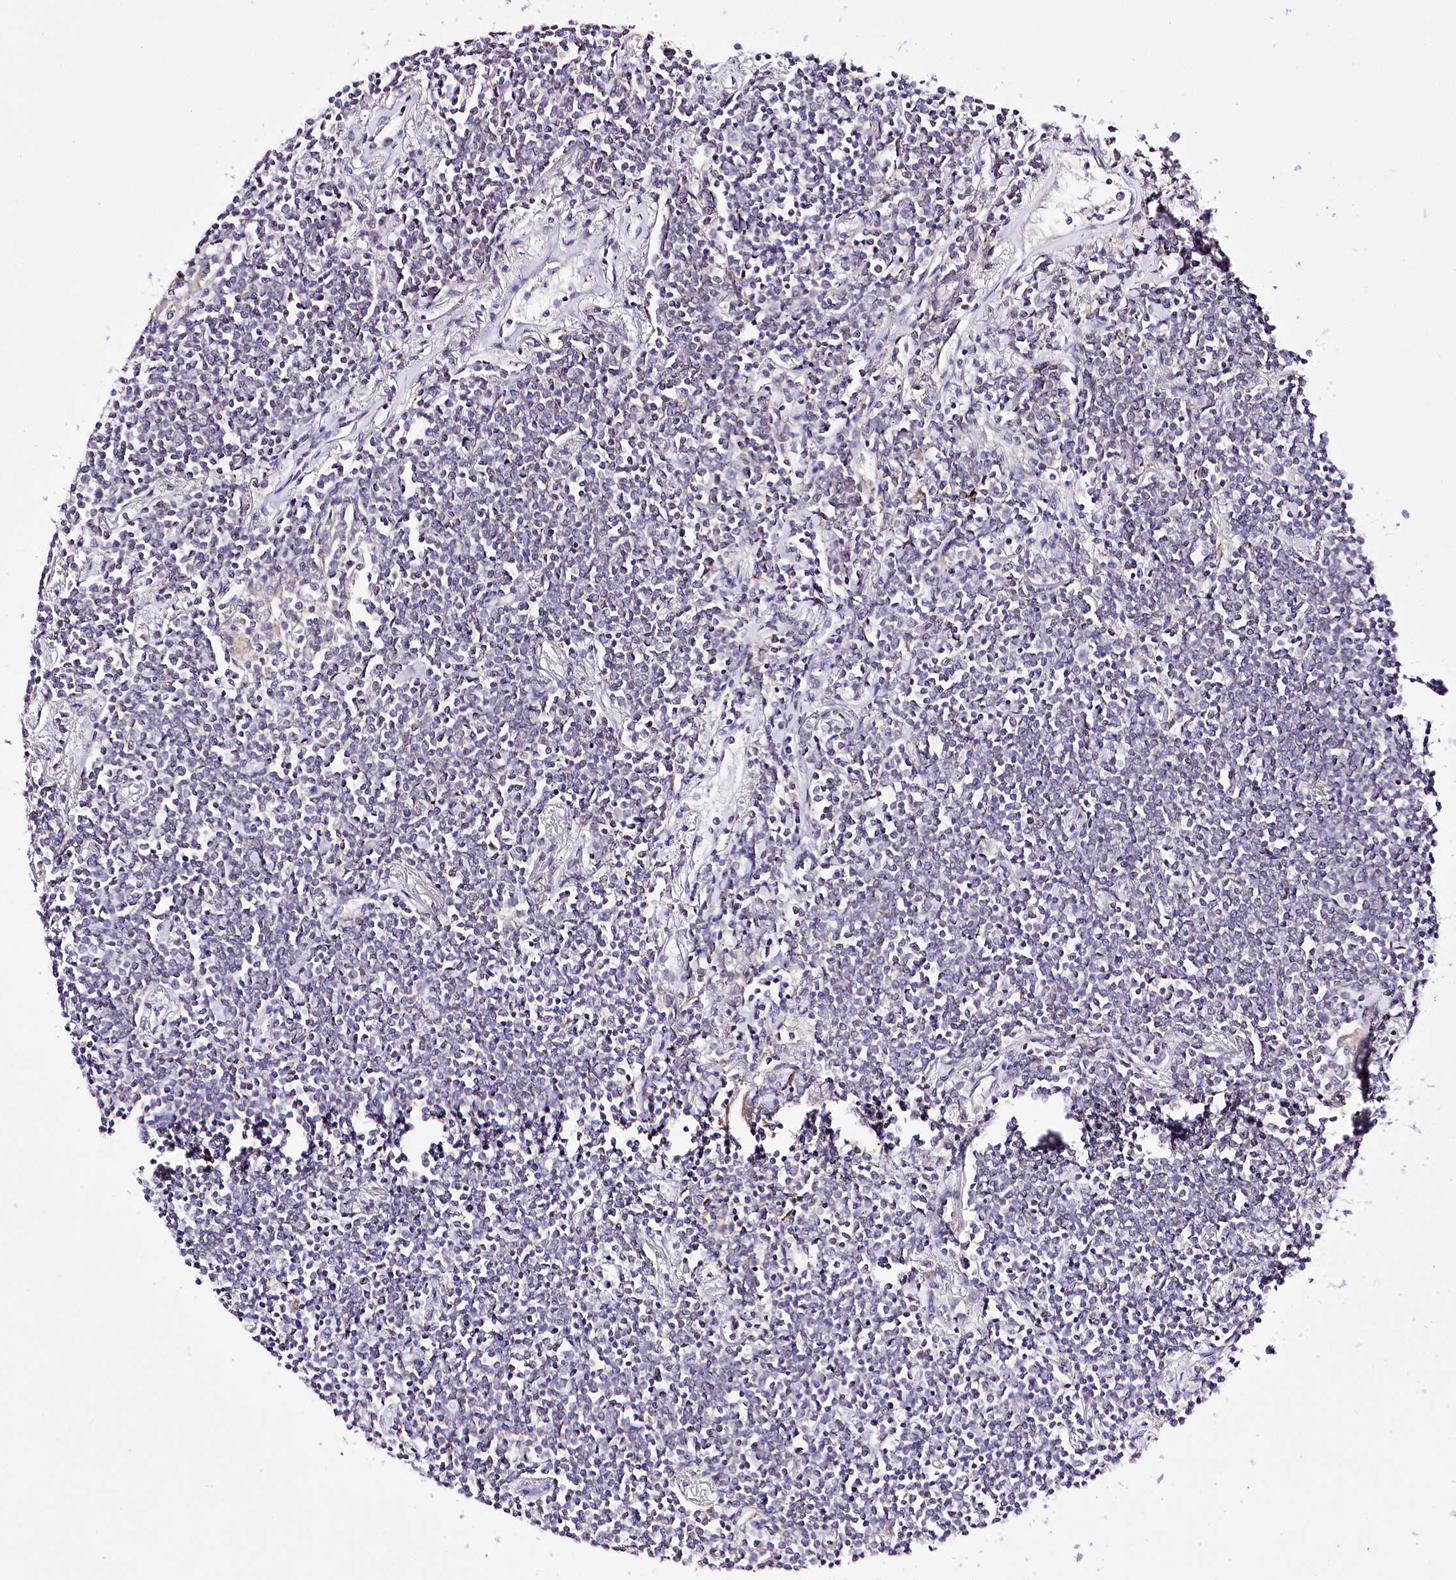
{"staining": {"intensity": "negative", "quantity": "none", "location": "none"}, "tissue": "lymphoma", "cell_type": "Tumor cells", "image_type": "cancer", "snomed": [{"axis": "morphology", "description": "Malignant lymphoma, non-Hodgkin's type, Low grade"}, {"axis": "topography", "description": "Lung"}], "caption": "Immunohistochemical staining of malignant lymphoma, non-Hodgkin's type (low-grade) shows no significant staining in tumor cells. (DAB (3,3'-diaminobenzidine) IHC visualized using brightfield microscopy, high magnification).", "gene": "ATE1", "patient": {"sex": "female", "age": 71}}